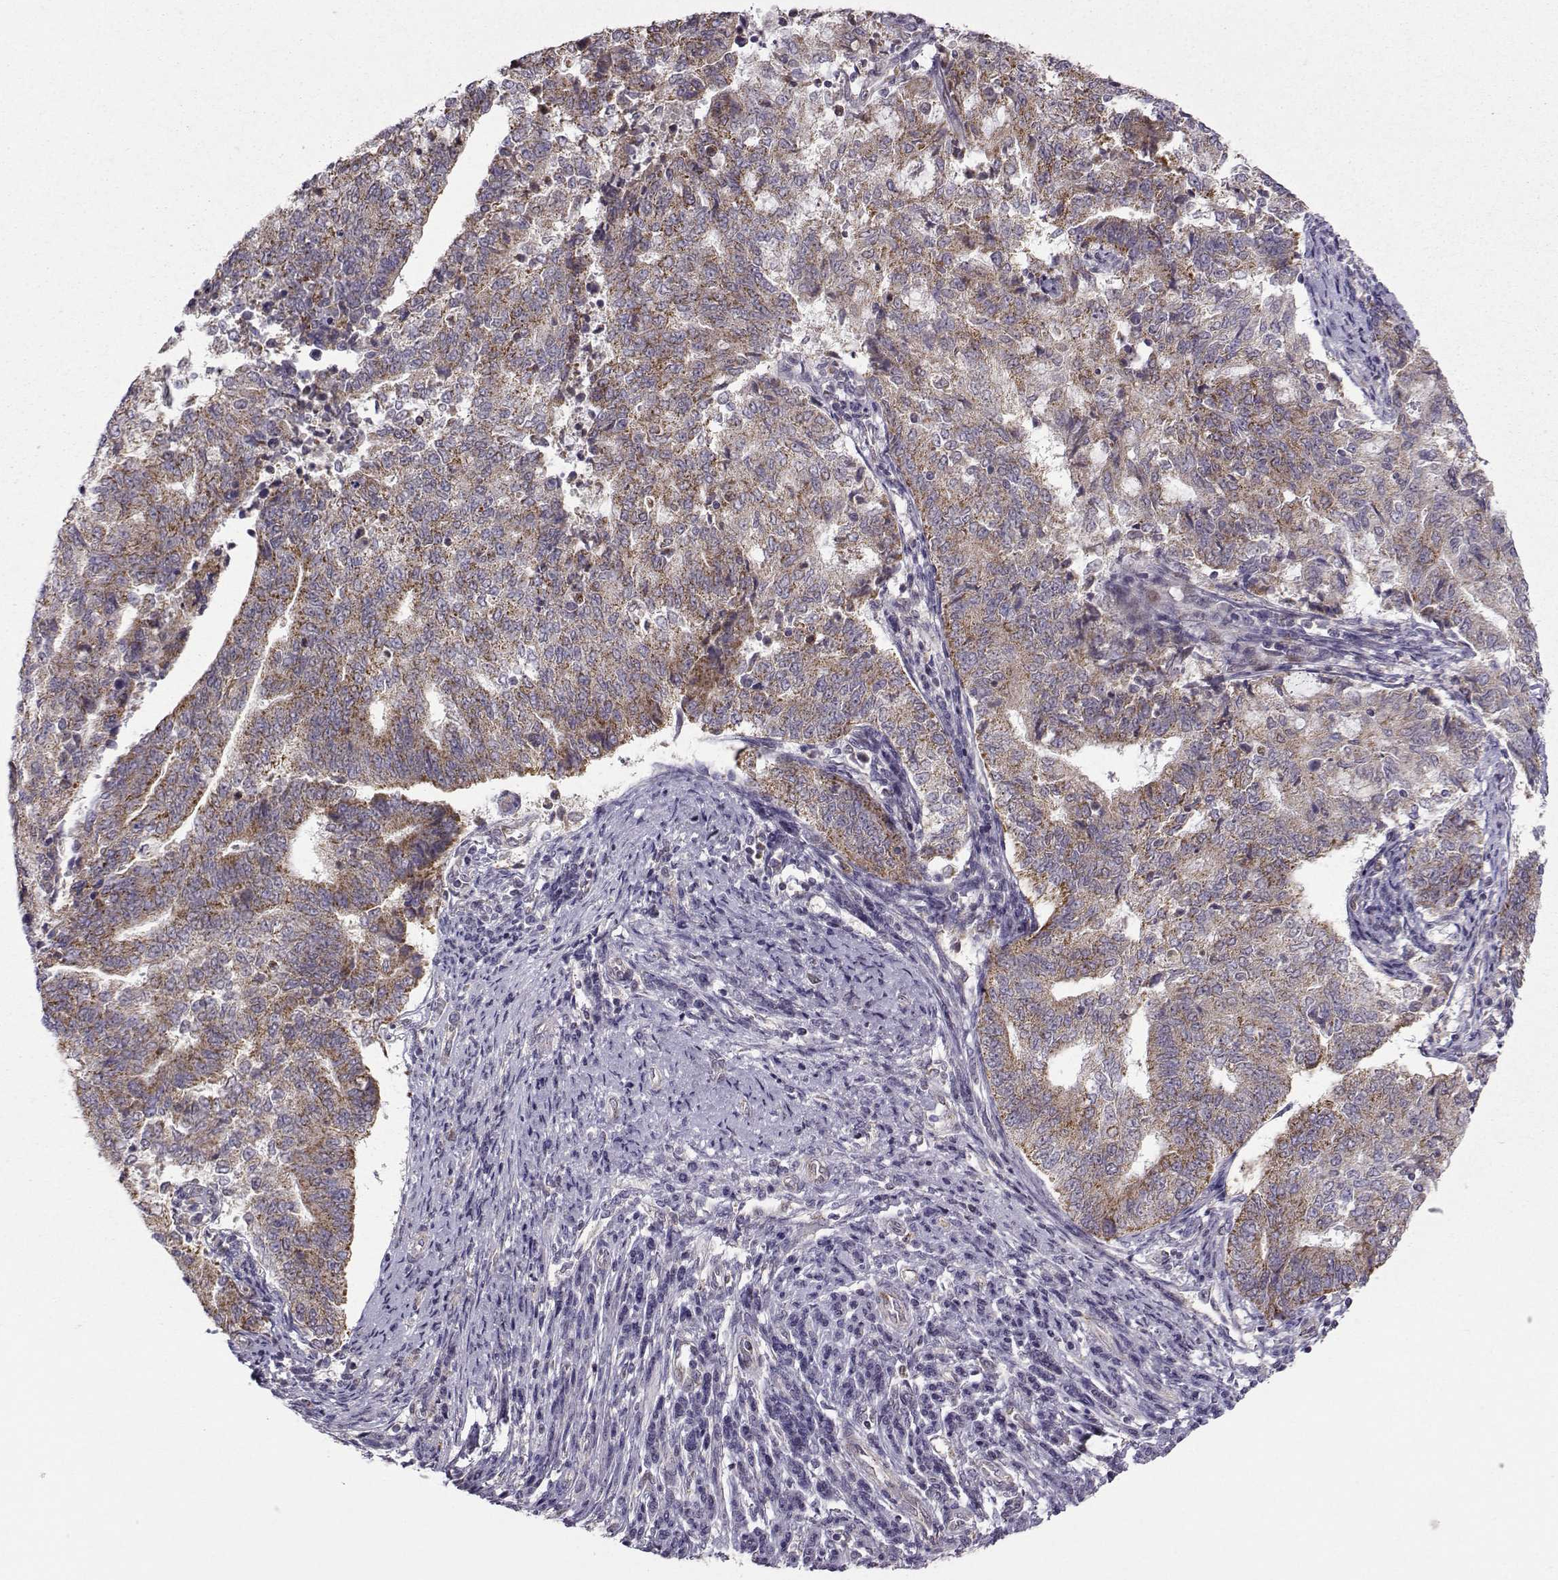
{"staining": {"intensity": "moderate", "quantity": ">75%", "location": "cytoplasmic/membranous"}, "tissue": "endometrial cancer", "cell_type": "Tumor cells", "image_type": "cancer", "snomed": [{"axis": "morphology", "description": "Adenocarcinoma, NOS"}, {"axis": "topography", "description": "Endometrium"}], "caption": "A micrograph of human endometrial cancer (adenocarcinoma) stained for a protein exhibits moderate cytoplasmic/membranous brown staining in tumor cells.", "gene": "NECAB3", "patient": {"sex": "female", "age": 65}}